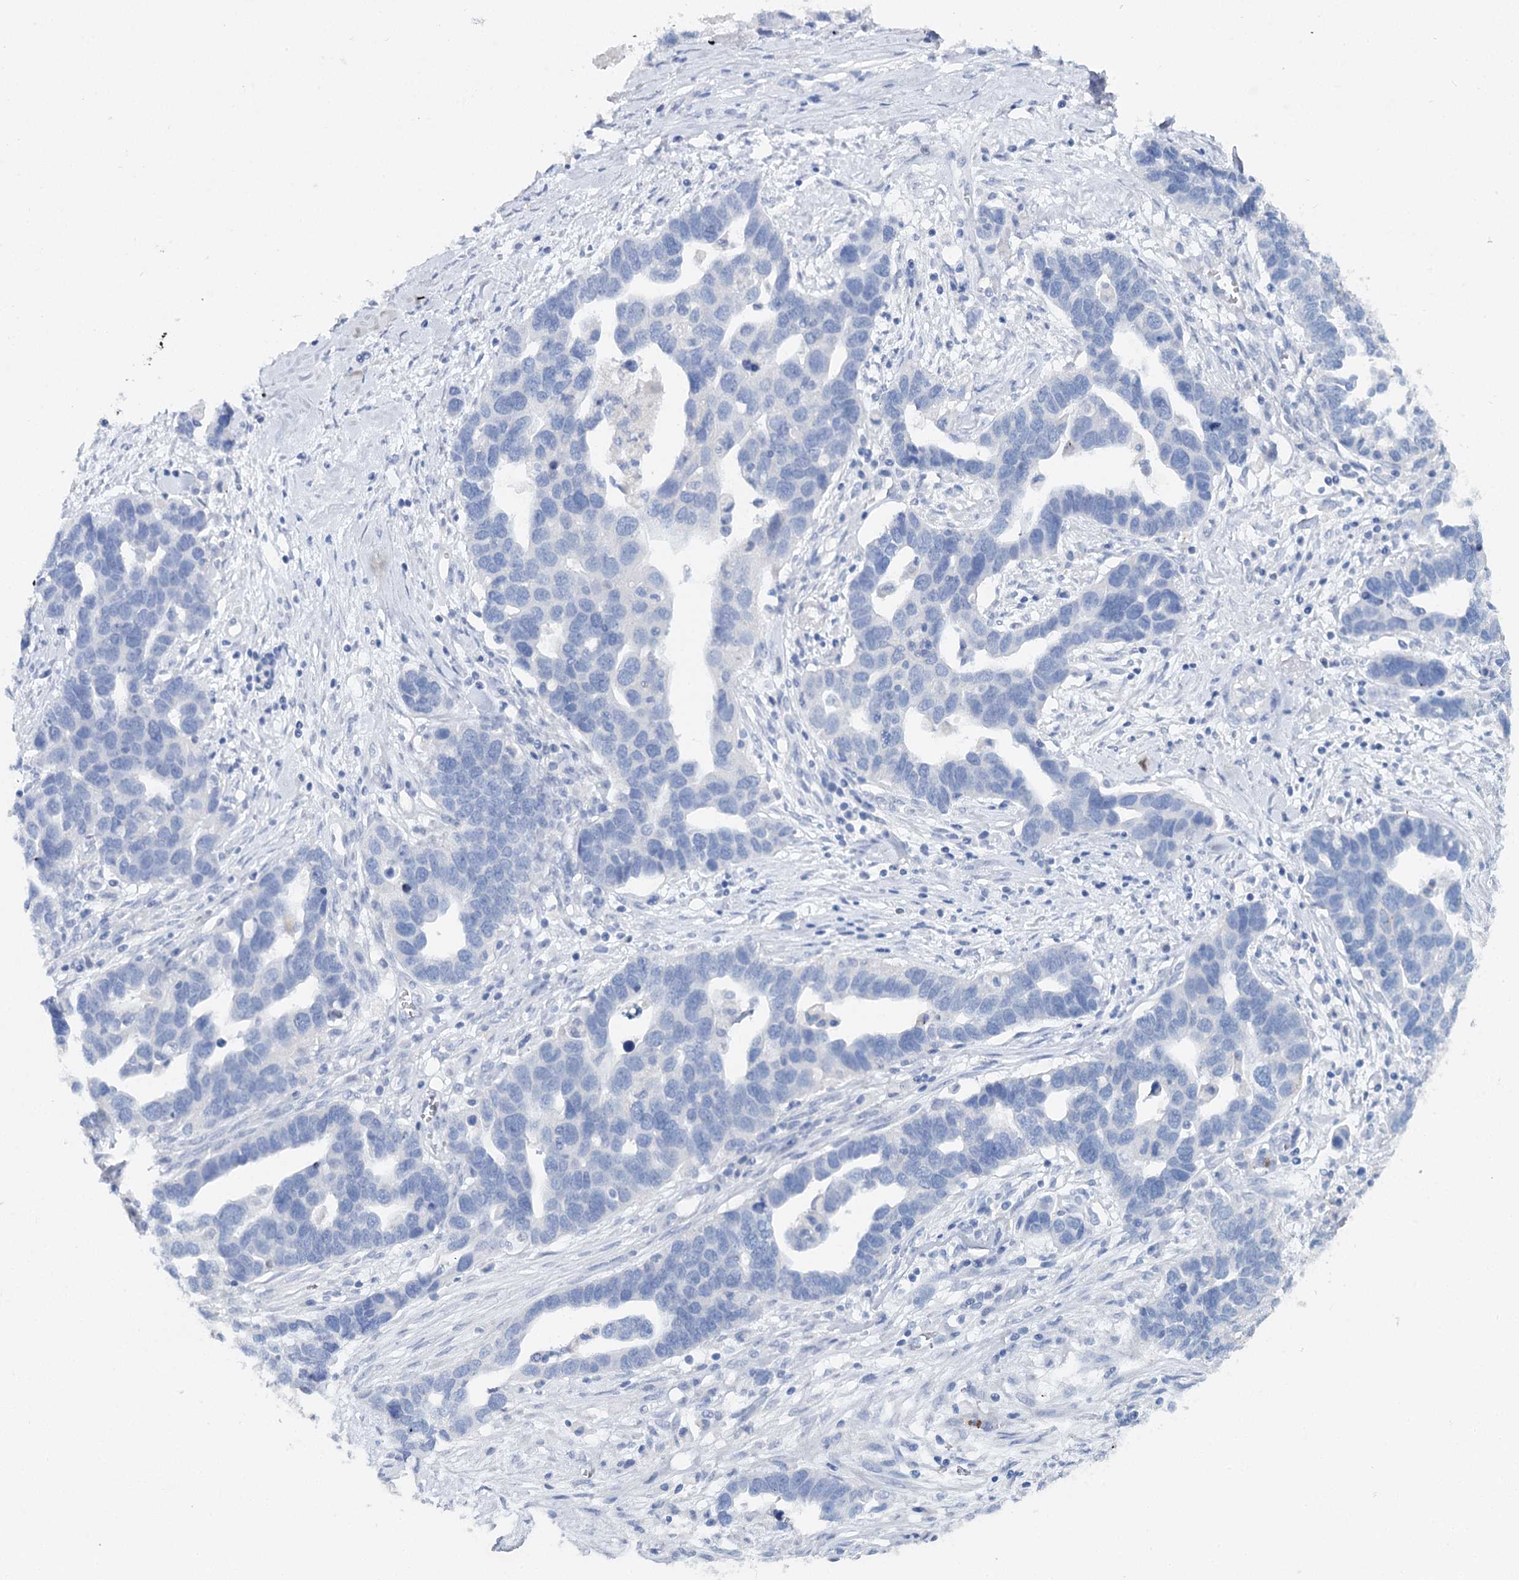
{"staining": {"intensity": "negative", "quantity": "none", "location": "none"}, "tissue": "ovarian cancer", "cell_type": "Tumor cells", "image_type": "cancer", "snomed": [{"axis": "morphology", "description": "Cystadenocarcinoma, serous, NOS"}, {"axis": "topography", "description": "Ovary"}], "caption": "DAB (3,3'-diaminobenzidine) immunohistochemical staining of serous cystadenocarcinoma (ovarian) displays no significant expression in tumor cells. Nuclei are stained in blue.", "gene": "CEACAM8", "patient": {"sex": "female", "age": 54}}